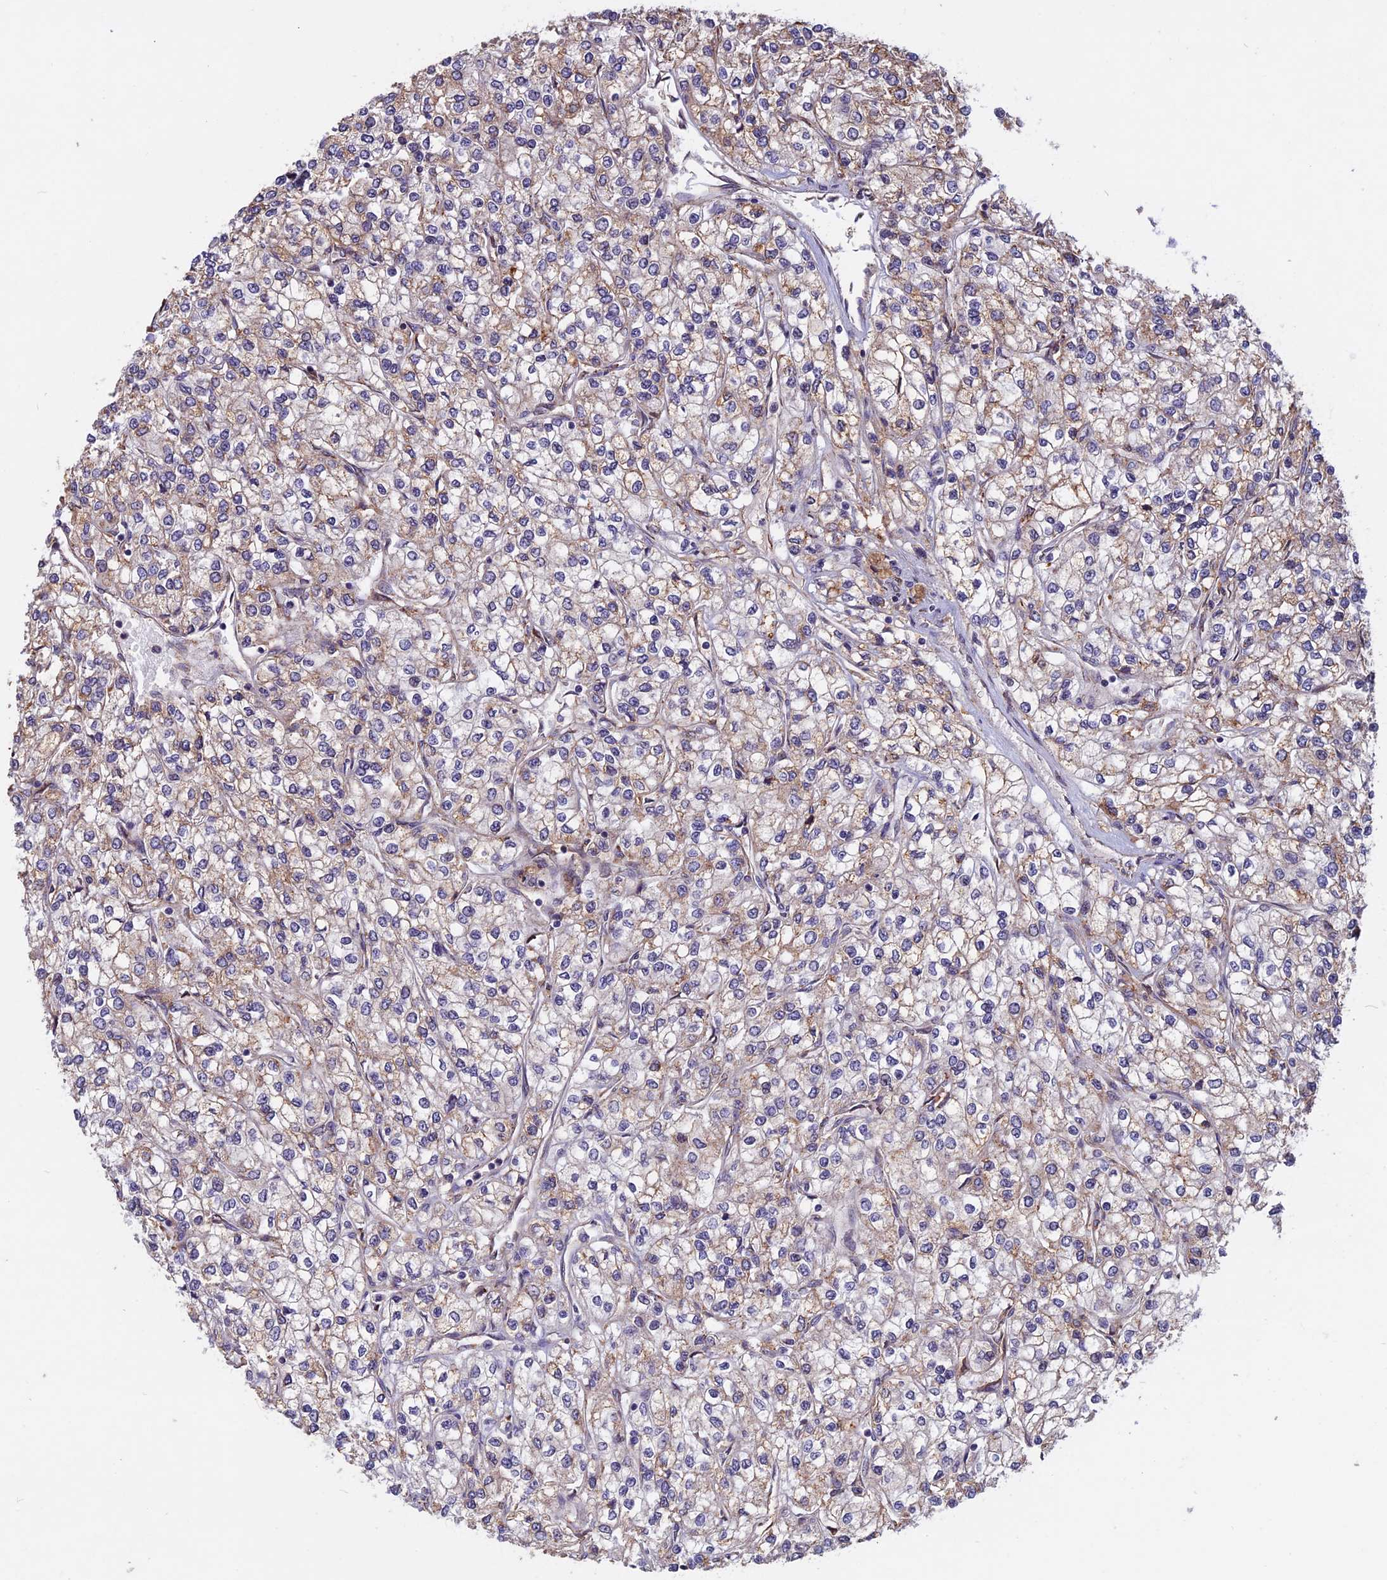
{"staining": {"intensity": "weak", "quantity": "25%-75%", "location": "cytoplasmic/membranous"}, "tissue": "renal cancer", "cell_type": "Tumor cells", "image_type": "cancer", "snomed": [{"axis": "morphology", "description": "Adenocarcinoma, NOS"}, {"axis": "topography", "description": "Kidney"}], "caption": "IHC of human renal cancer (adenocarcinoma) displays low levels of weak cytoplasmic/membranous expression in about 25%-75% of tumor cells.", "gene": "SPG11", "patient": {"sex": "male", "age": 80}}